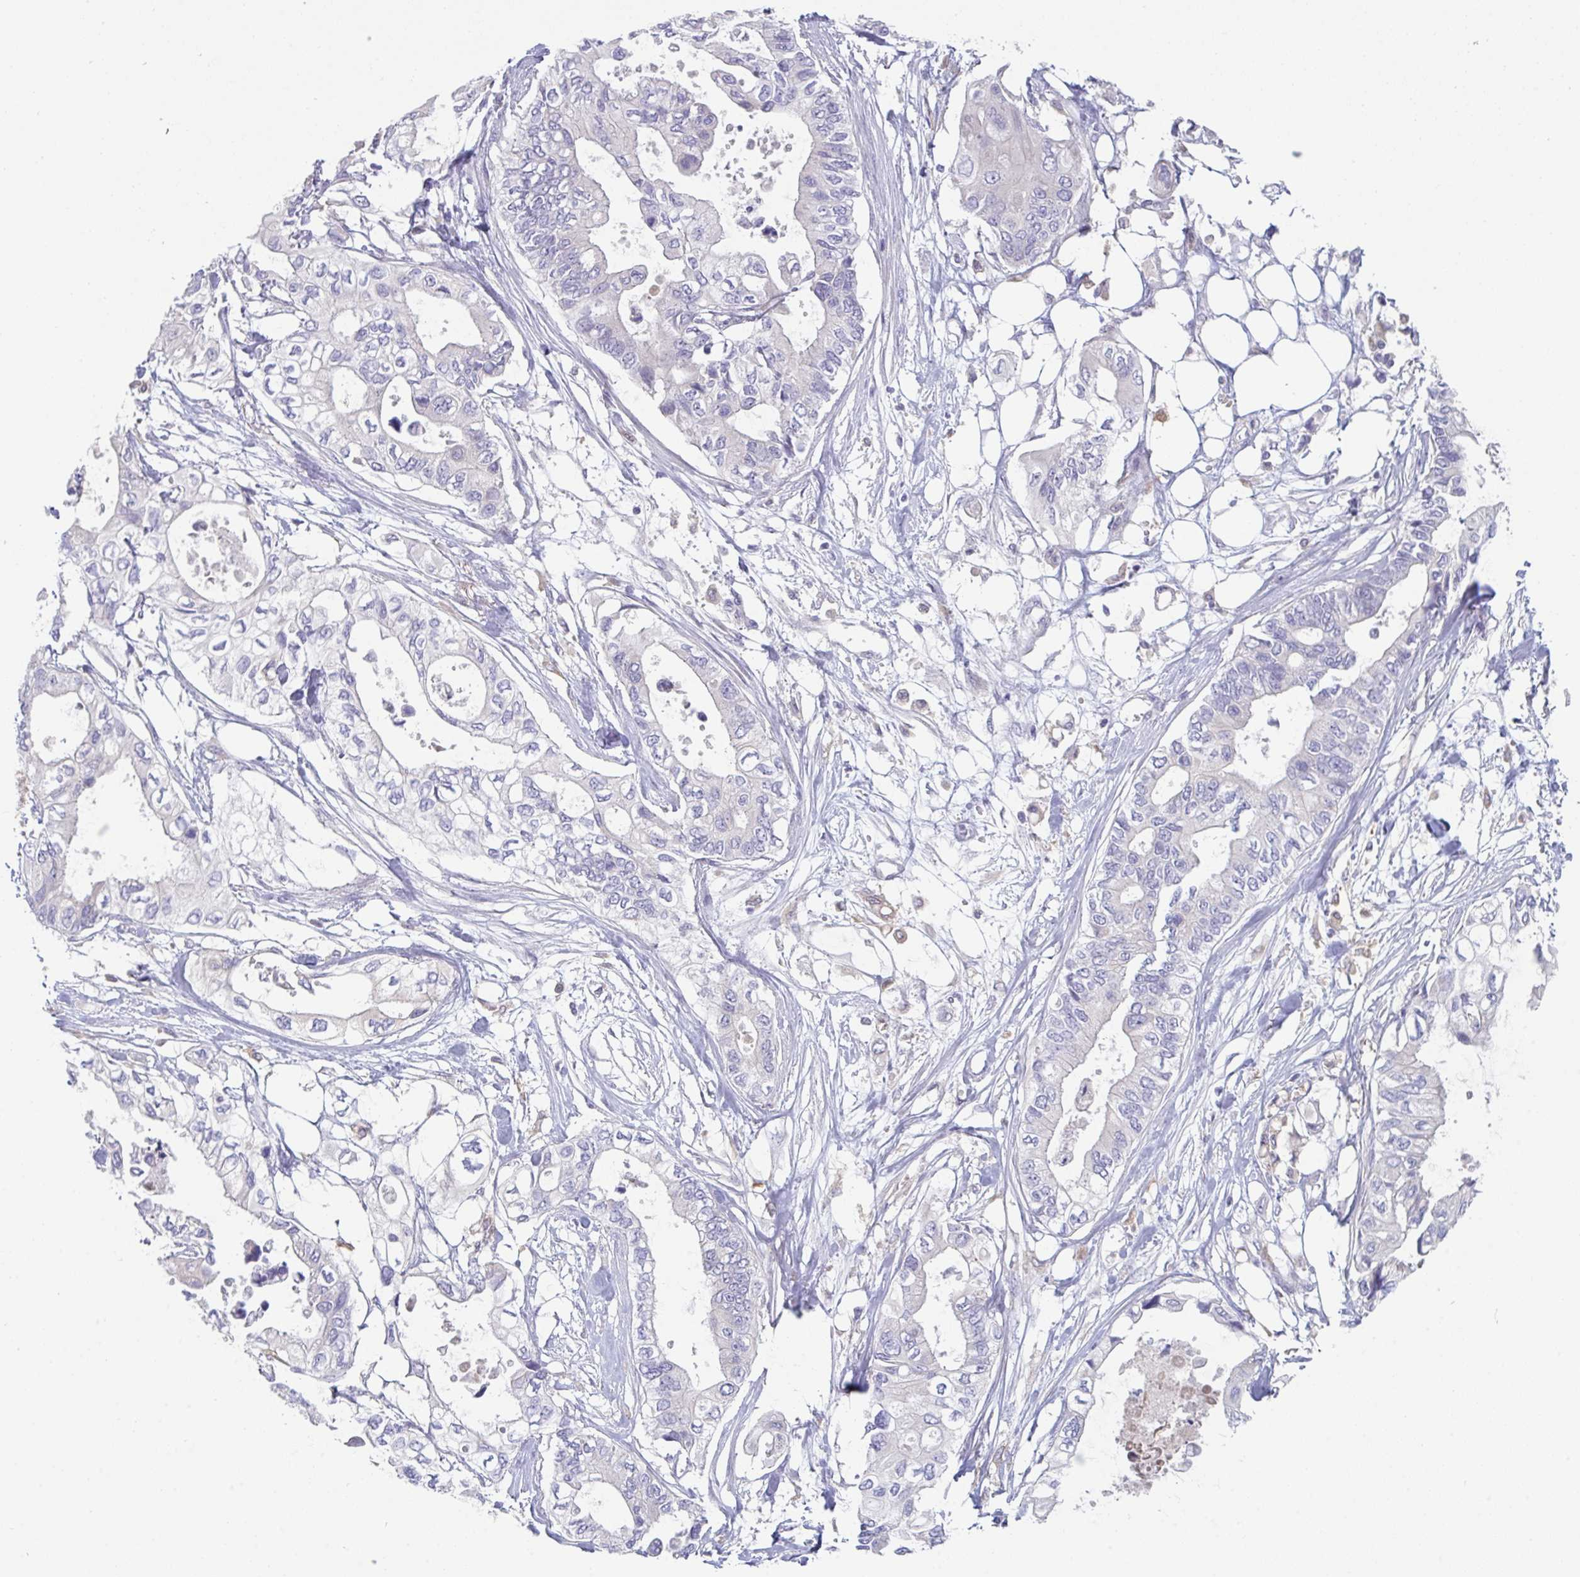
{"staining": {"intensity": "negative", "quantity": "none", "location": "none"}, "tissue": "pancreatic cancer", "cell_type": "Tumor cells", "image_type": "cancer", "snomed": [{"axis": "morphology", "description": "Adenocarcinoma, NOS"}, {"axis": "topography", "description": "Pancreas"}], "caption": "The IHC image has no significant expression in tumor cells of pancreatic cancer (adenocarcinoma) tissue. (DAB (3,3'-diaminobenzidine) immunohistochemistry (IHC), high magnification).", "gene": "PTPRD", "patient": {"sex": "female", "age": 63}}